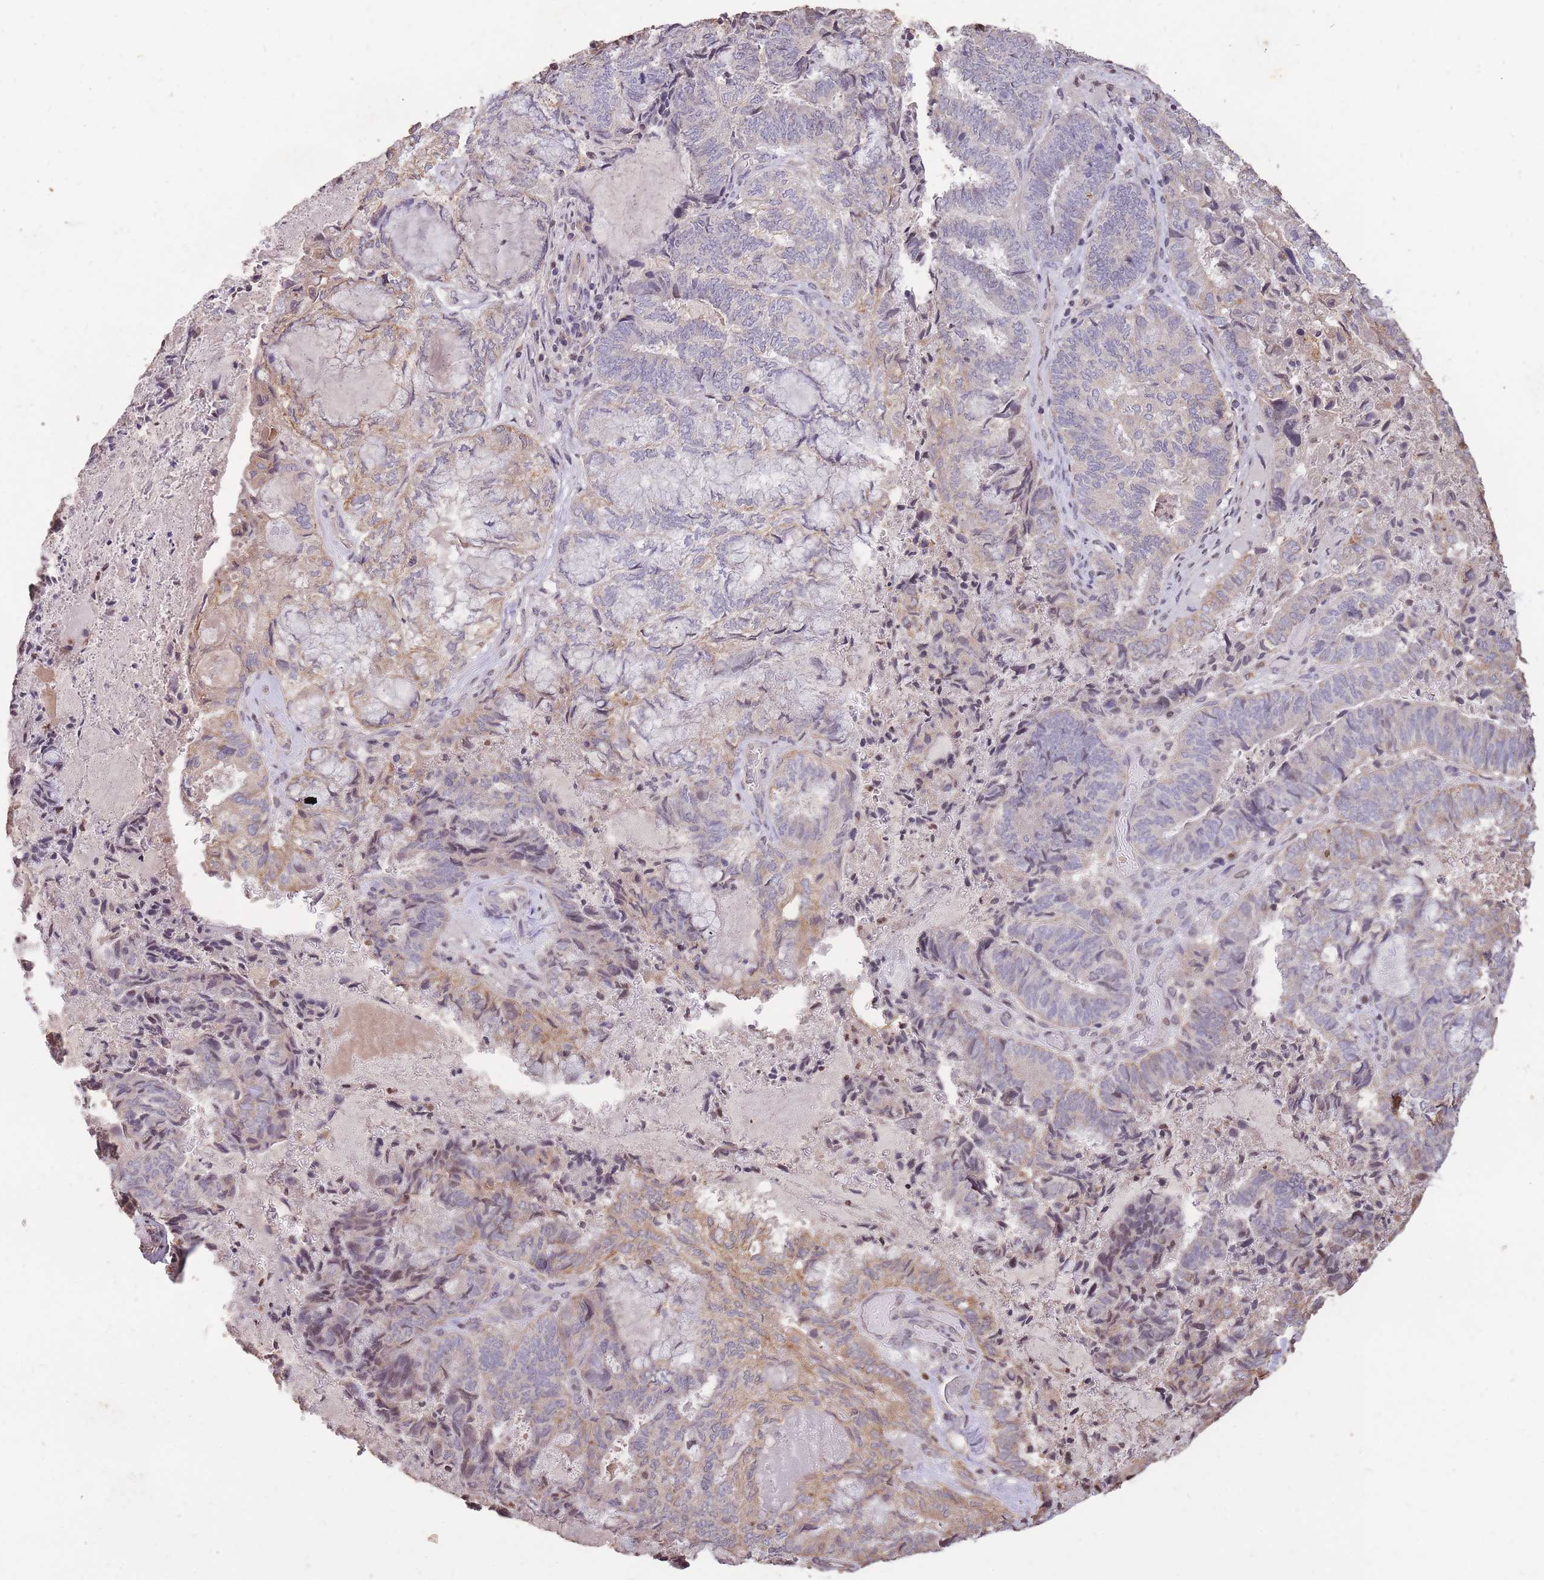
{"staining": {"intensity": "moderate", "quantity": "<25%", "location": "cytoplasmic/membranous"}, "tissue": "endometrial cancer", "cell_type": "Tumor cells", "image_type": "cancer", "snomed": [{"axis": "morphology", "description": "Adenocarcinoma, NOS"}, {"axis": "topography", "description": "Endometrium"}], "caption": "Immunohistochemical staining of endometrial cancer (adenocarcinoma) exhibits low levels of moderate cytoplasmic/membranous protein positivity in about <25% of tumor cells.", "gene": "RGS14", "patient": {"sex": "female", "age": 80}}